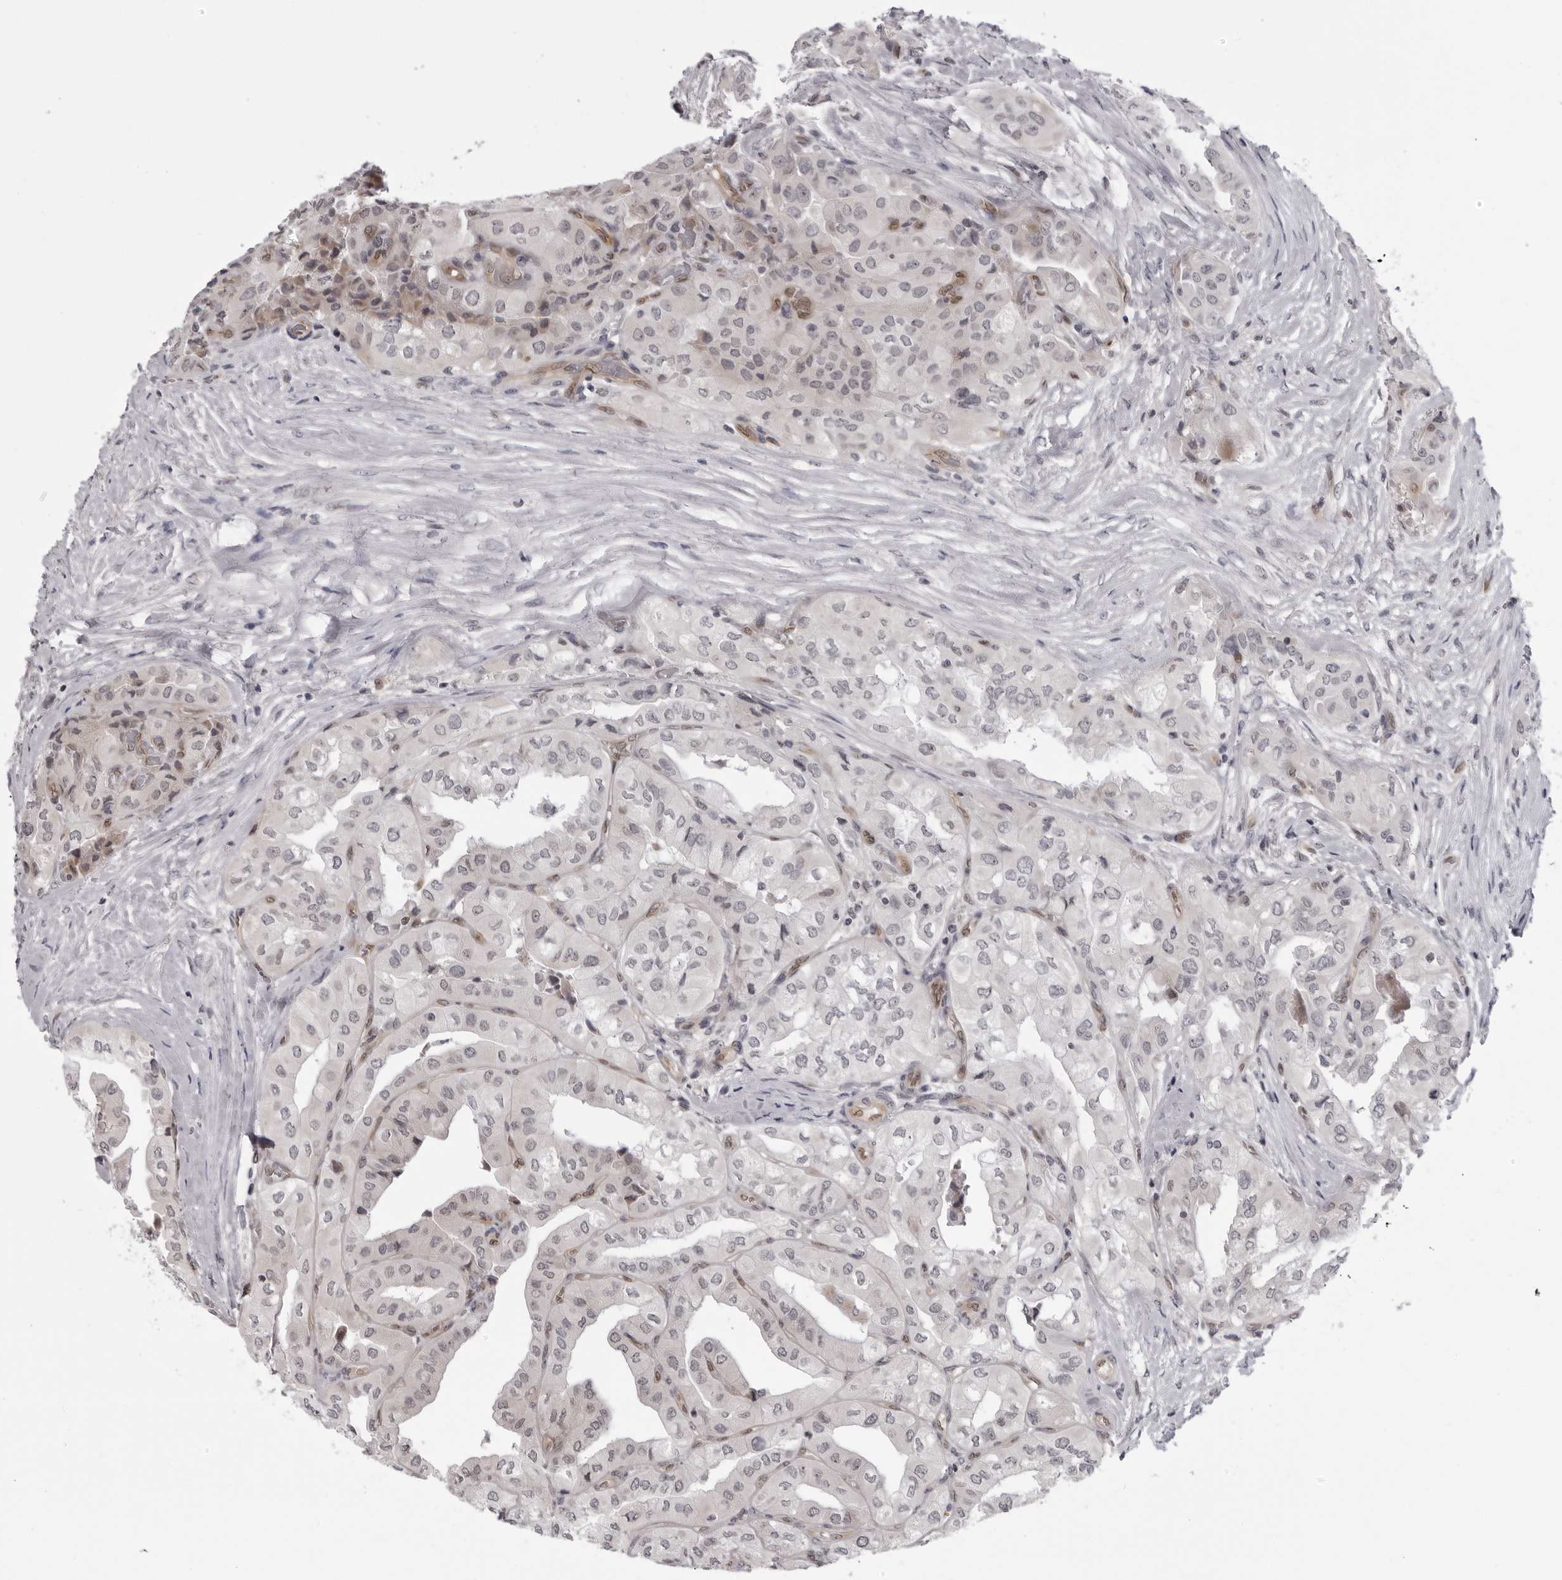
{"staining": {"intensity": "negative", "quantity": "none", "location": "none"}, "tissue": "thyroid cancer", "cell_type": "Tumor cells", "image_type": "cancer", "snomed": [{"axis": "morphology", "description": "Papillary adenocarcinoma, NOS"}, {"axis": "topography", "description": "Thyroid gland"}], "caption": "Immunohistochemistry of human thyroid cancer shows no staining in tumor cells.", "gene": "MAPK12", "patient": {"sex": "female", "age": 59}}